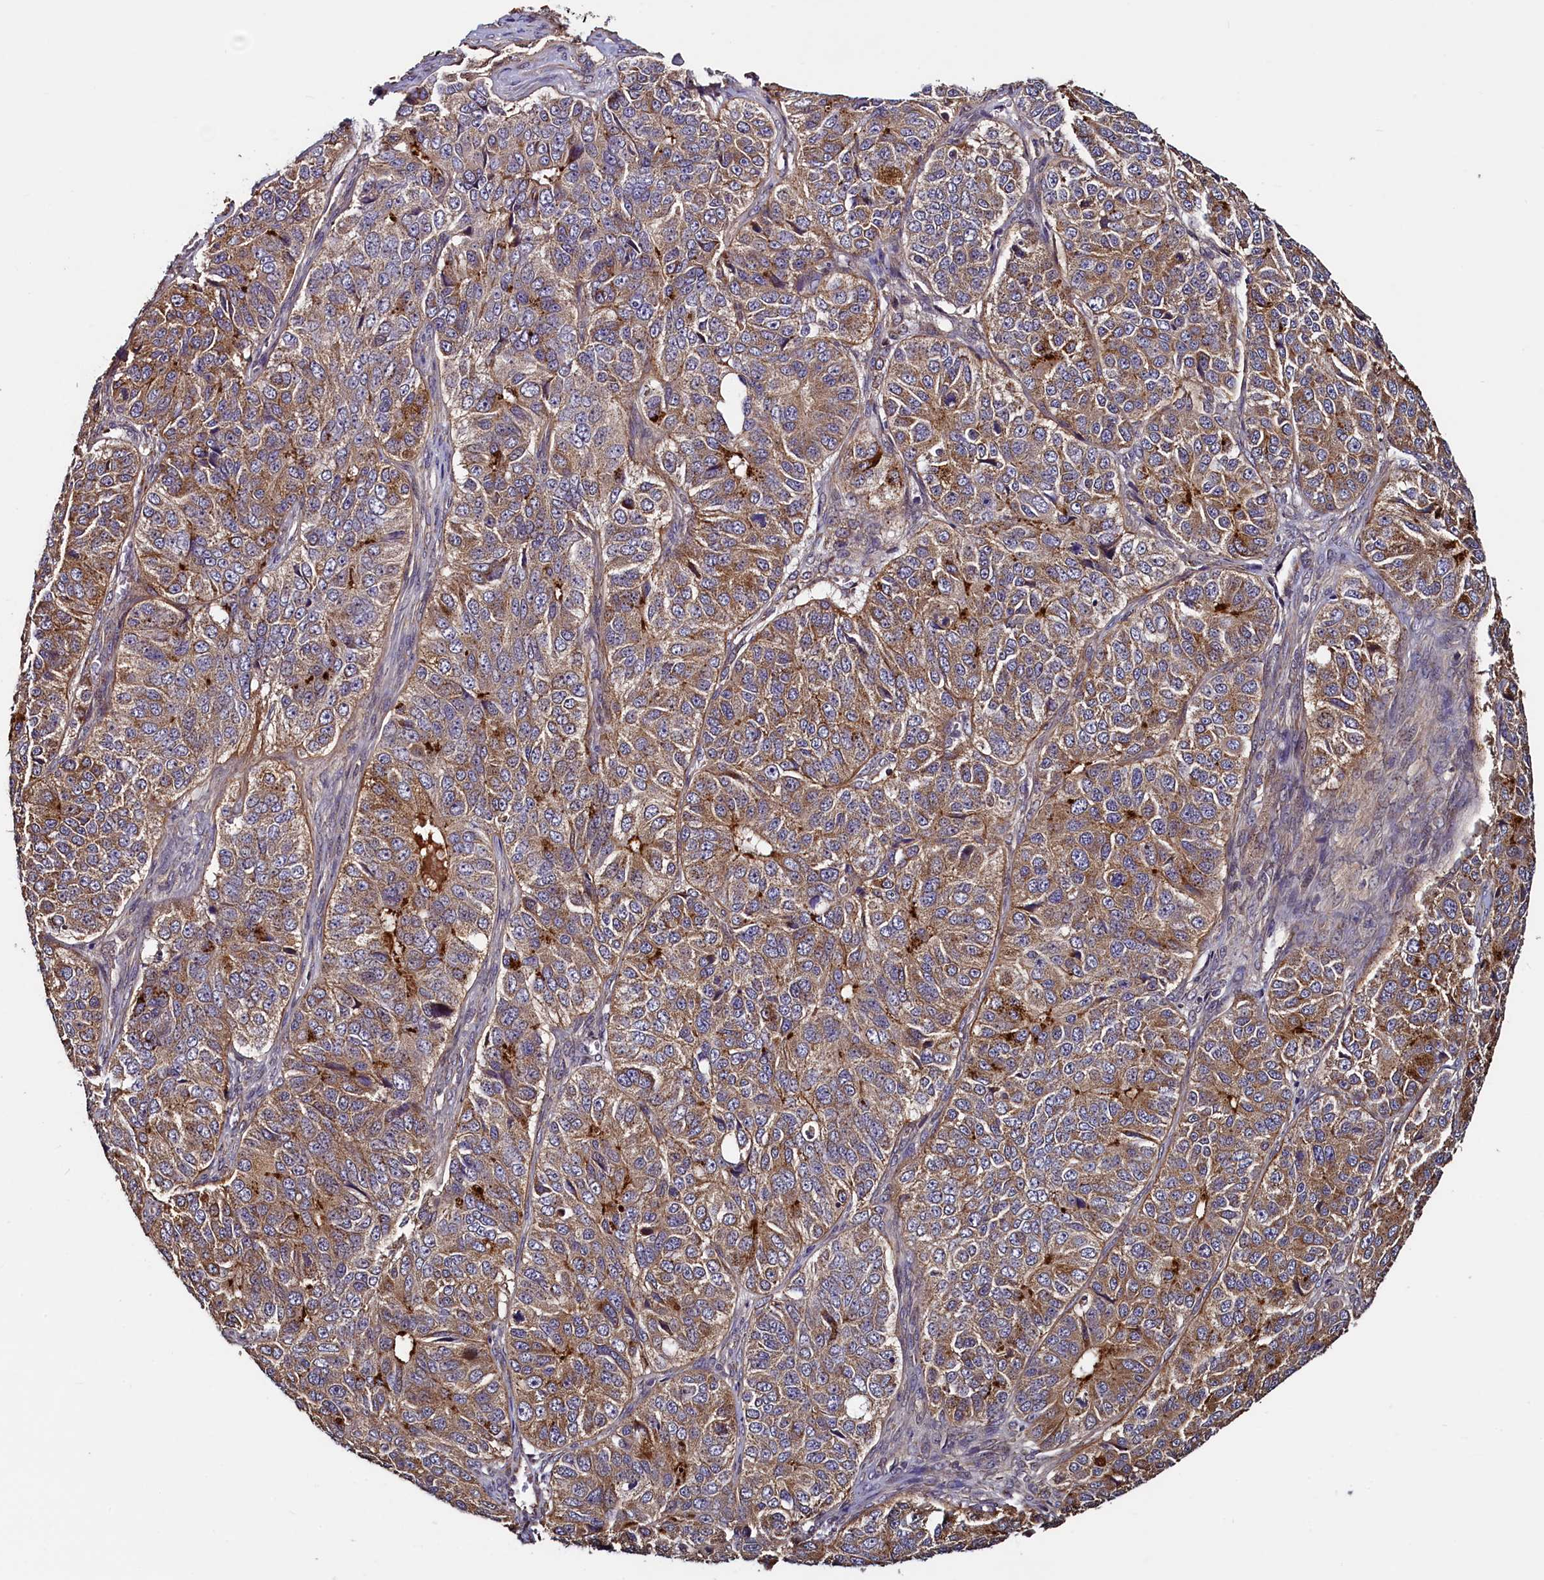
{"staining": {"intensity": "moderate", "quantity": ">75%", "location": "cytoplasmic/membranous"}, "tissue": "ovarian cancer", "cell_type": "Tumor cells", "image_type": "cancer", "snomed": [{"axis": "morphology", "description": "Carcinoma, endometroid"}, {"axis": "topography", "description": "Ovary"}], "caption": "Brown immunohistochemical staining in ovarian cancer exhibits moderate cytoplasmic/membranous positivity in approximately >75% of tumor cells. (Stains: DAB (3,3'-diaminobenzidine) in brown, nuclei in blue, Microscopy: brightfield microscopy at high magnification).", "gene": "RBFA", "patient": {"sex": "female", "age": 51}}